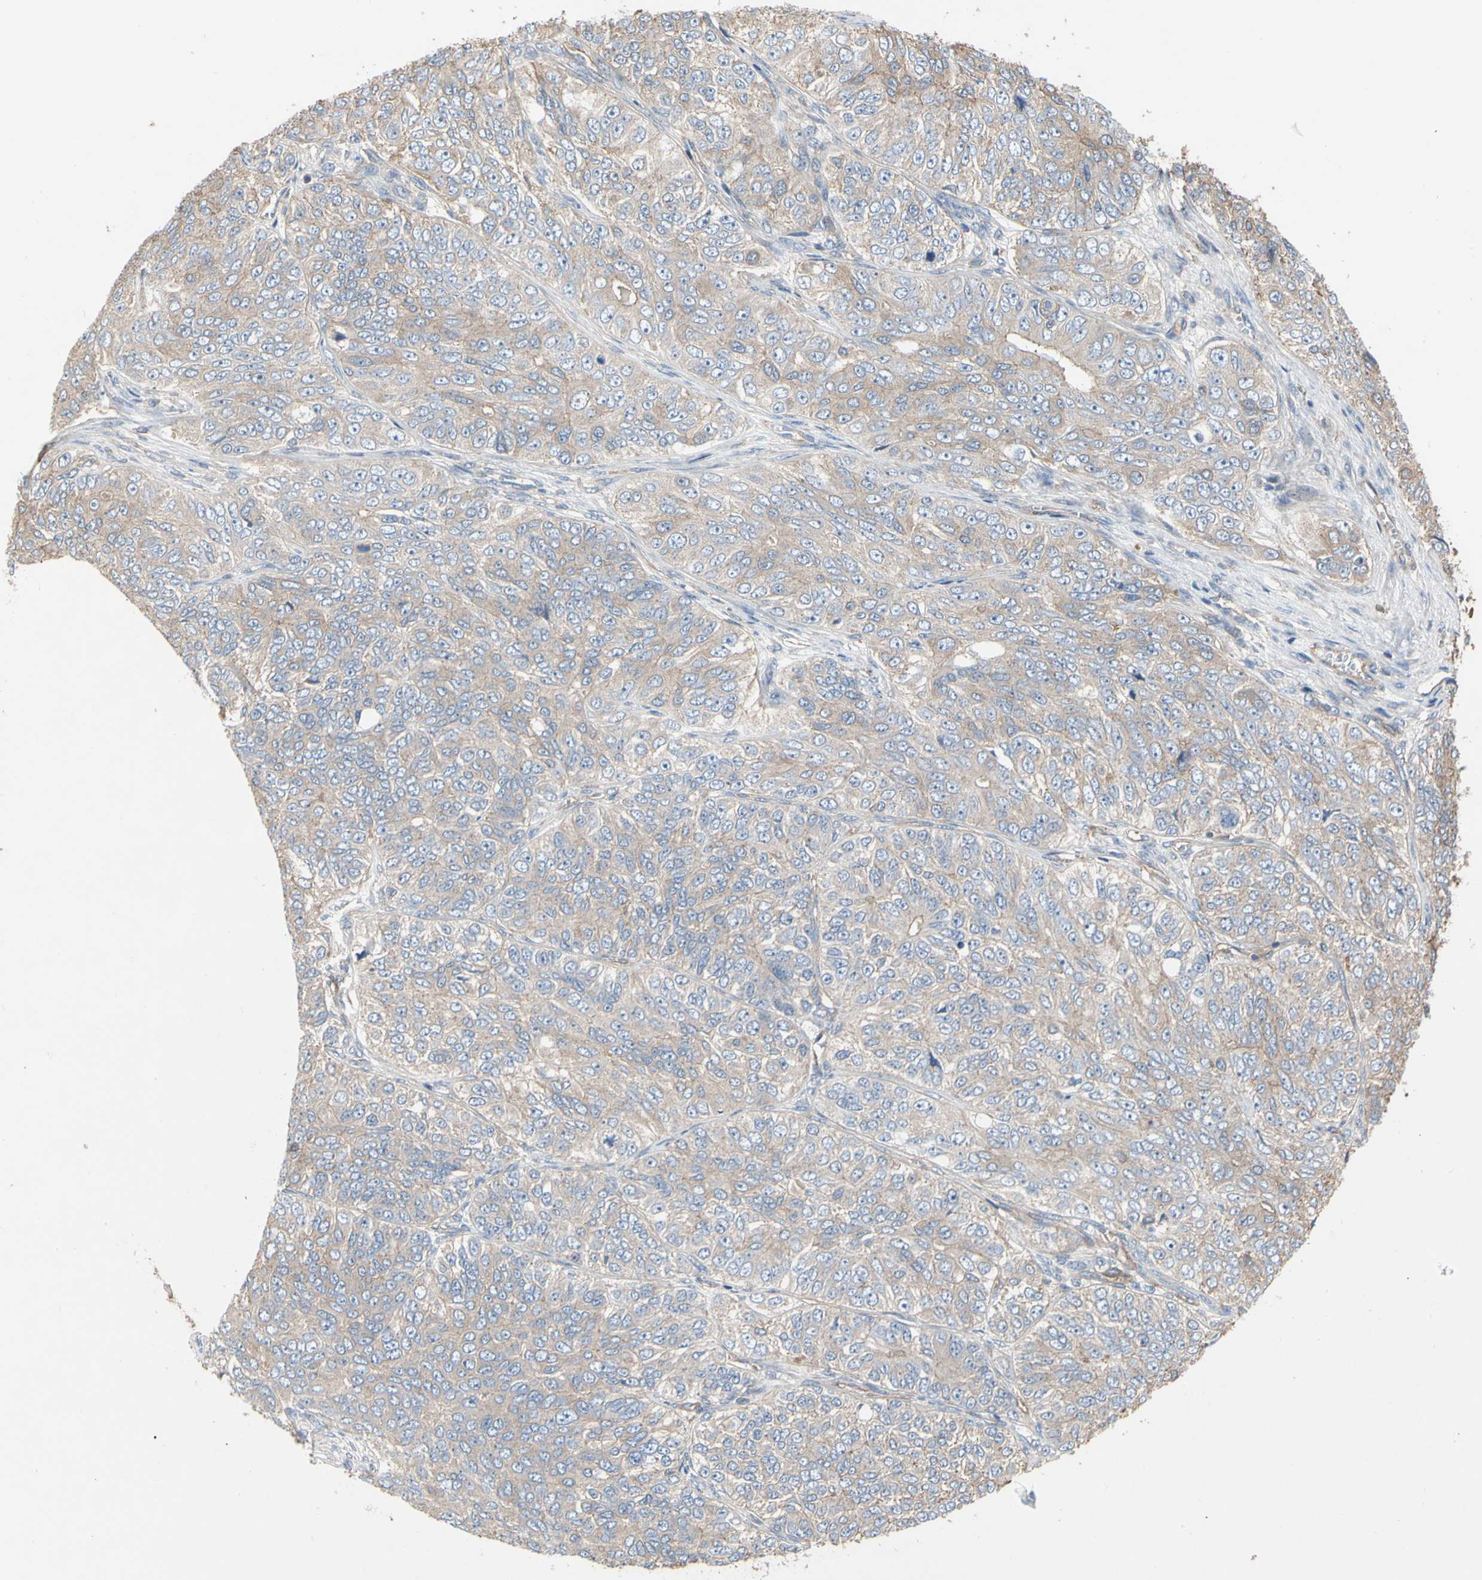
{"staining": {"intensity": "weak", "quantity": ">75%", "location": "cytoplasmic/membranous"}, "tissue": "ovarian cancer", "cell_type": "Tumor cells", "image_type": "cancer", "snomed": [{"axis": "morphology", "description": "Carcinoma, endometroid"}, {"axis": "topography", "description": "Ovary"}], "caption": "Immunohistochemistry (DAB) staining of human ovarian cancer (endometroid carcinoma) demonstrates weak cytoplasmic/membranous protein positivity in approximately >75% of tumor cells. The staining was performed using DAB (3,3'-diaminobenzidine) to visualize the protein expression in brown, while the nuclei were stained in blue with hematoxylin (Magnification: 20x).", "gene": "PDZK1", "patient": {"sex": "female", "age": 51}}